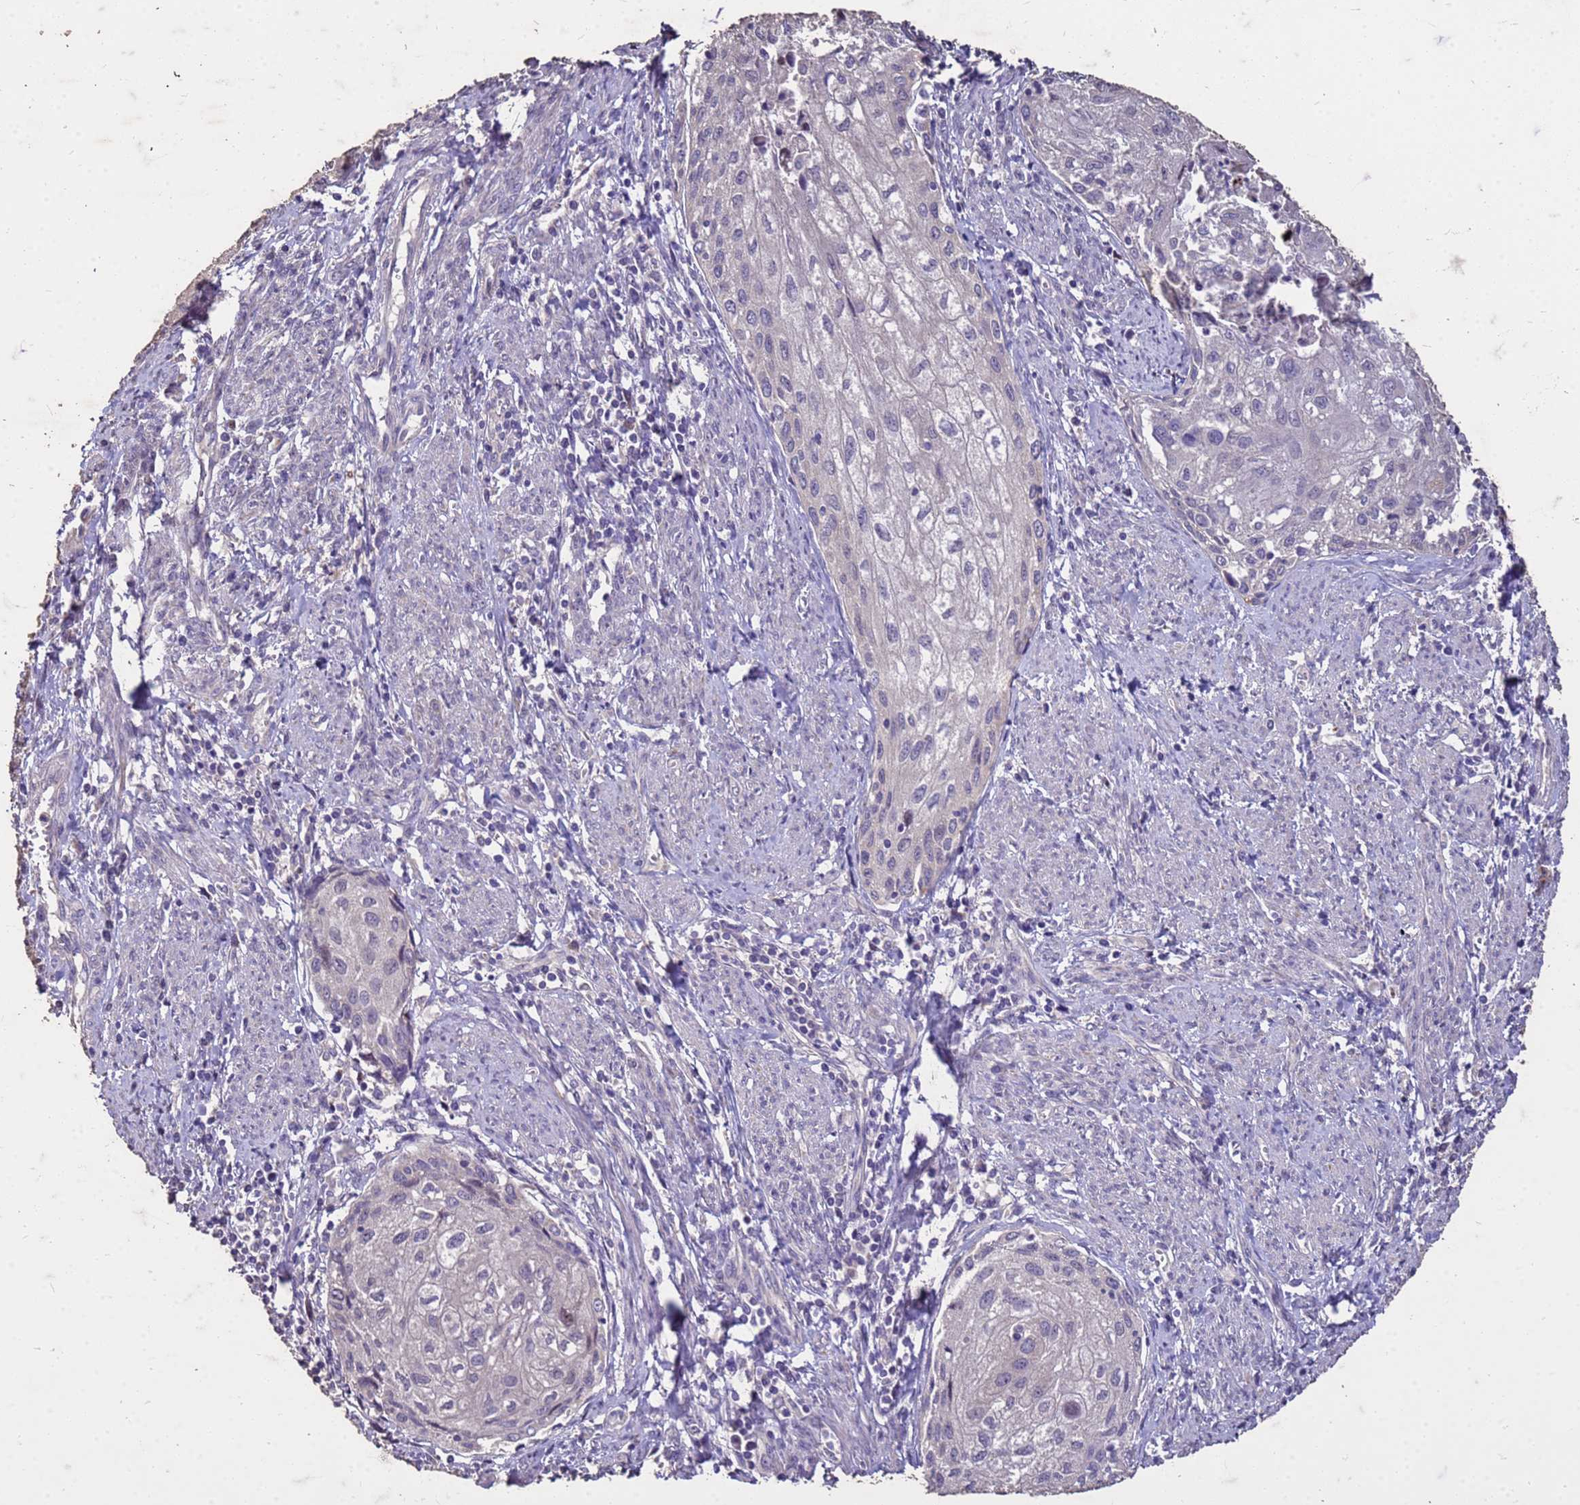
{"staining": {"intensity": "negative", "quantity": "none", "location": "none"}, "tissue": "cervical cancer", "cell_type": "Tumor cells", "image_type": "cancer", "snomed": [{"axis": "morphology", "description": "Squamous cell carcinoma, NOS"}, {"axis": "topography", "description": "Cervix"}], "caption": "There is no significant staining in tumor cells of cervical cancer (squamous cell carcinoma).", "gene": "FAM184B", "patient": {"sex": "female", "age": 67}}